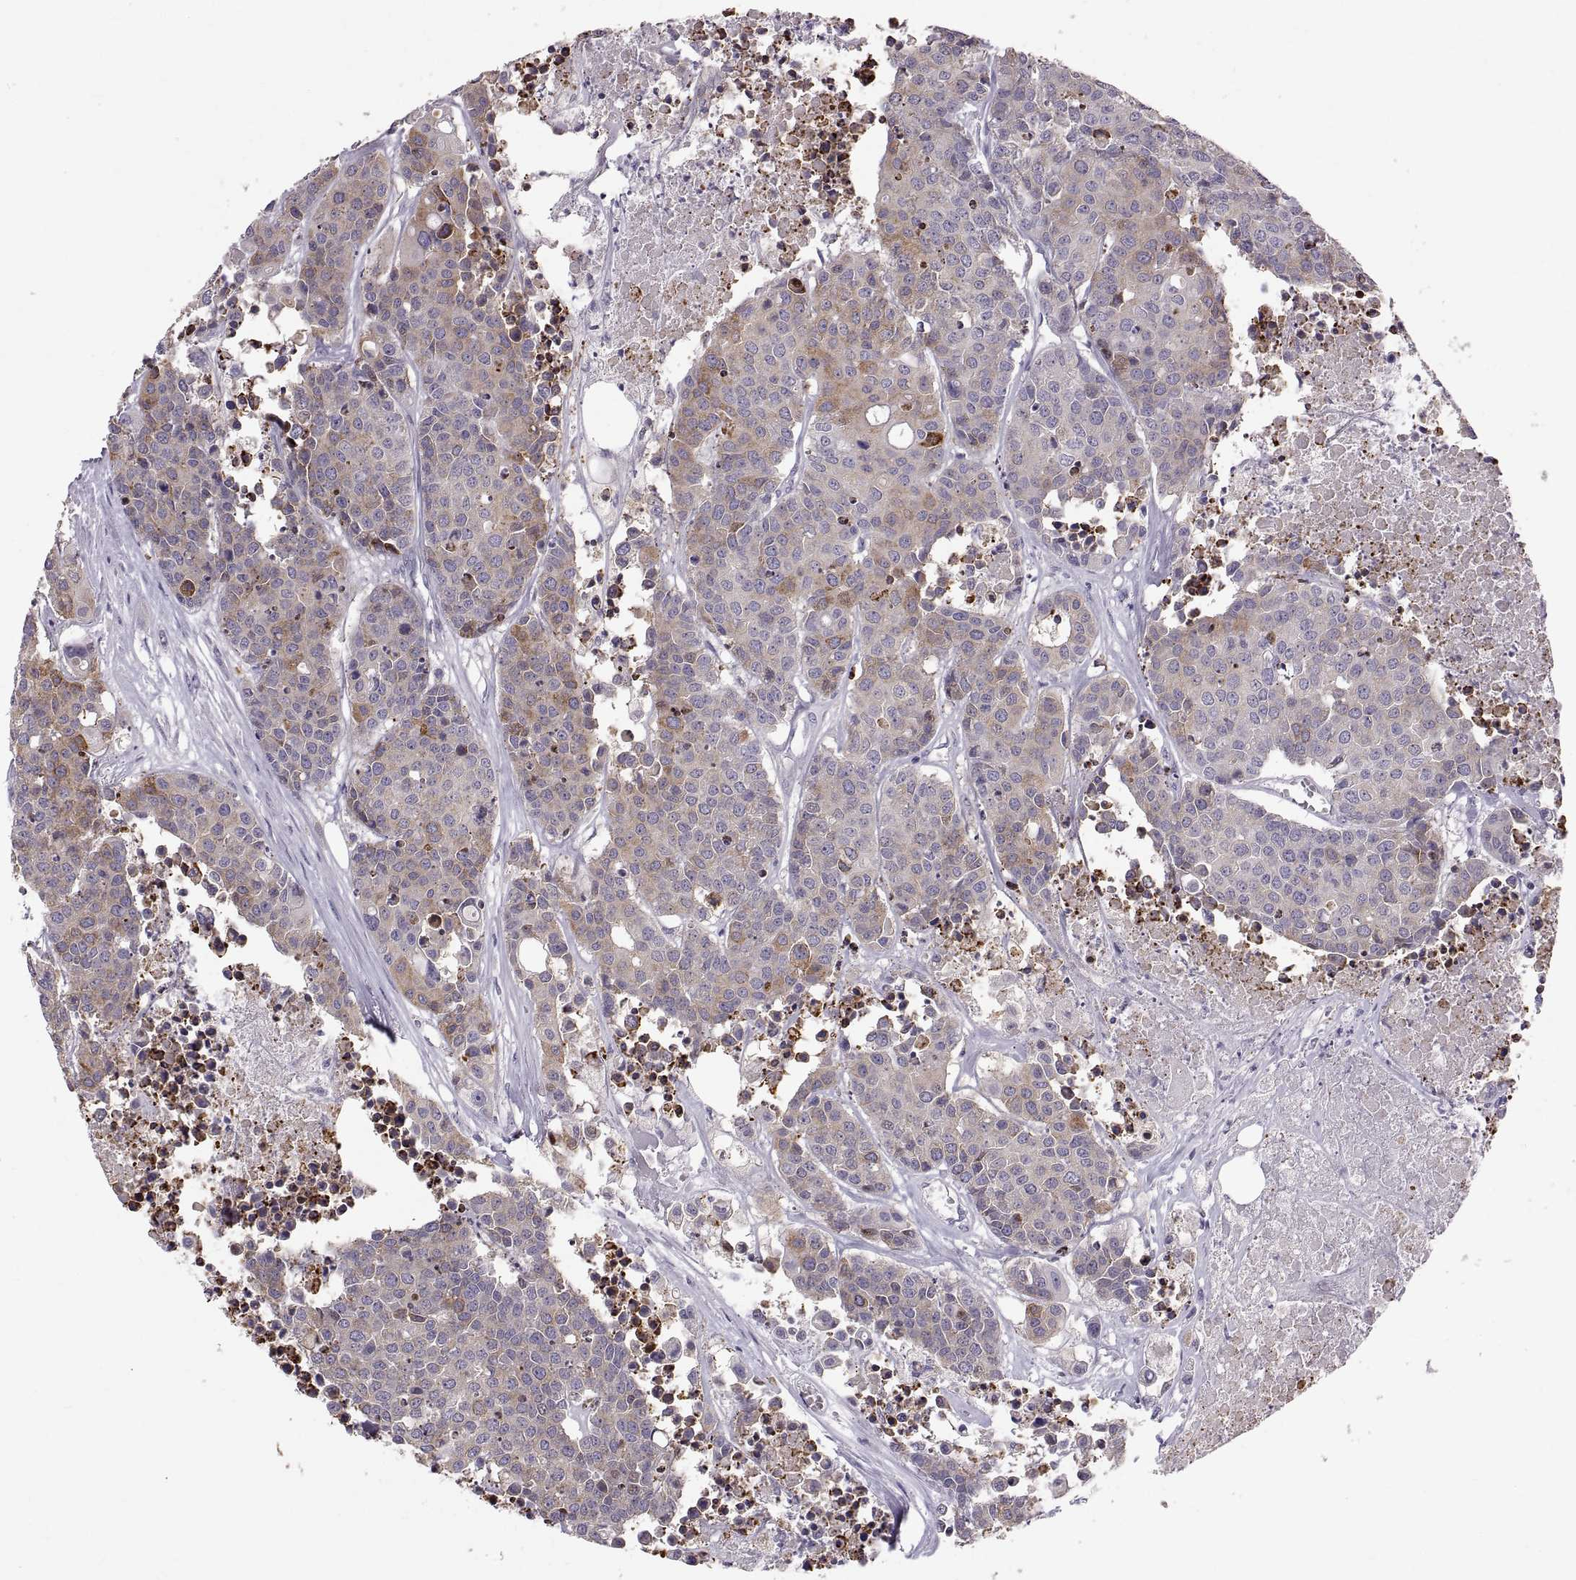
{"staining": {"intensity": "weak", "quantity": ">75%", "location": "cytoplasmic/membranous"}, "tissue": "carcinoid", "cell_type": "Tumor cells", "image_type": "cancer", "snomed": [{"axis": "morphology", "description": "Carcinoid, malignant, NOS"}, {"axis": "topography", "description": "Colon"}], "caption": "Human carcinoid (malignant) stained with a brown dye reveals weak cytoplasmic/membranous positive staining in about >75% of tumor cells.", "gene": "WFDC8", "patient": {"sex": "male", "age": 81}}